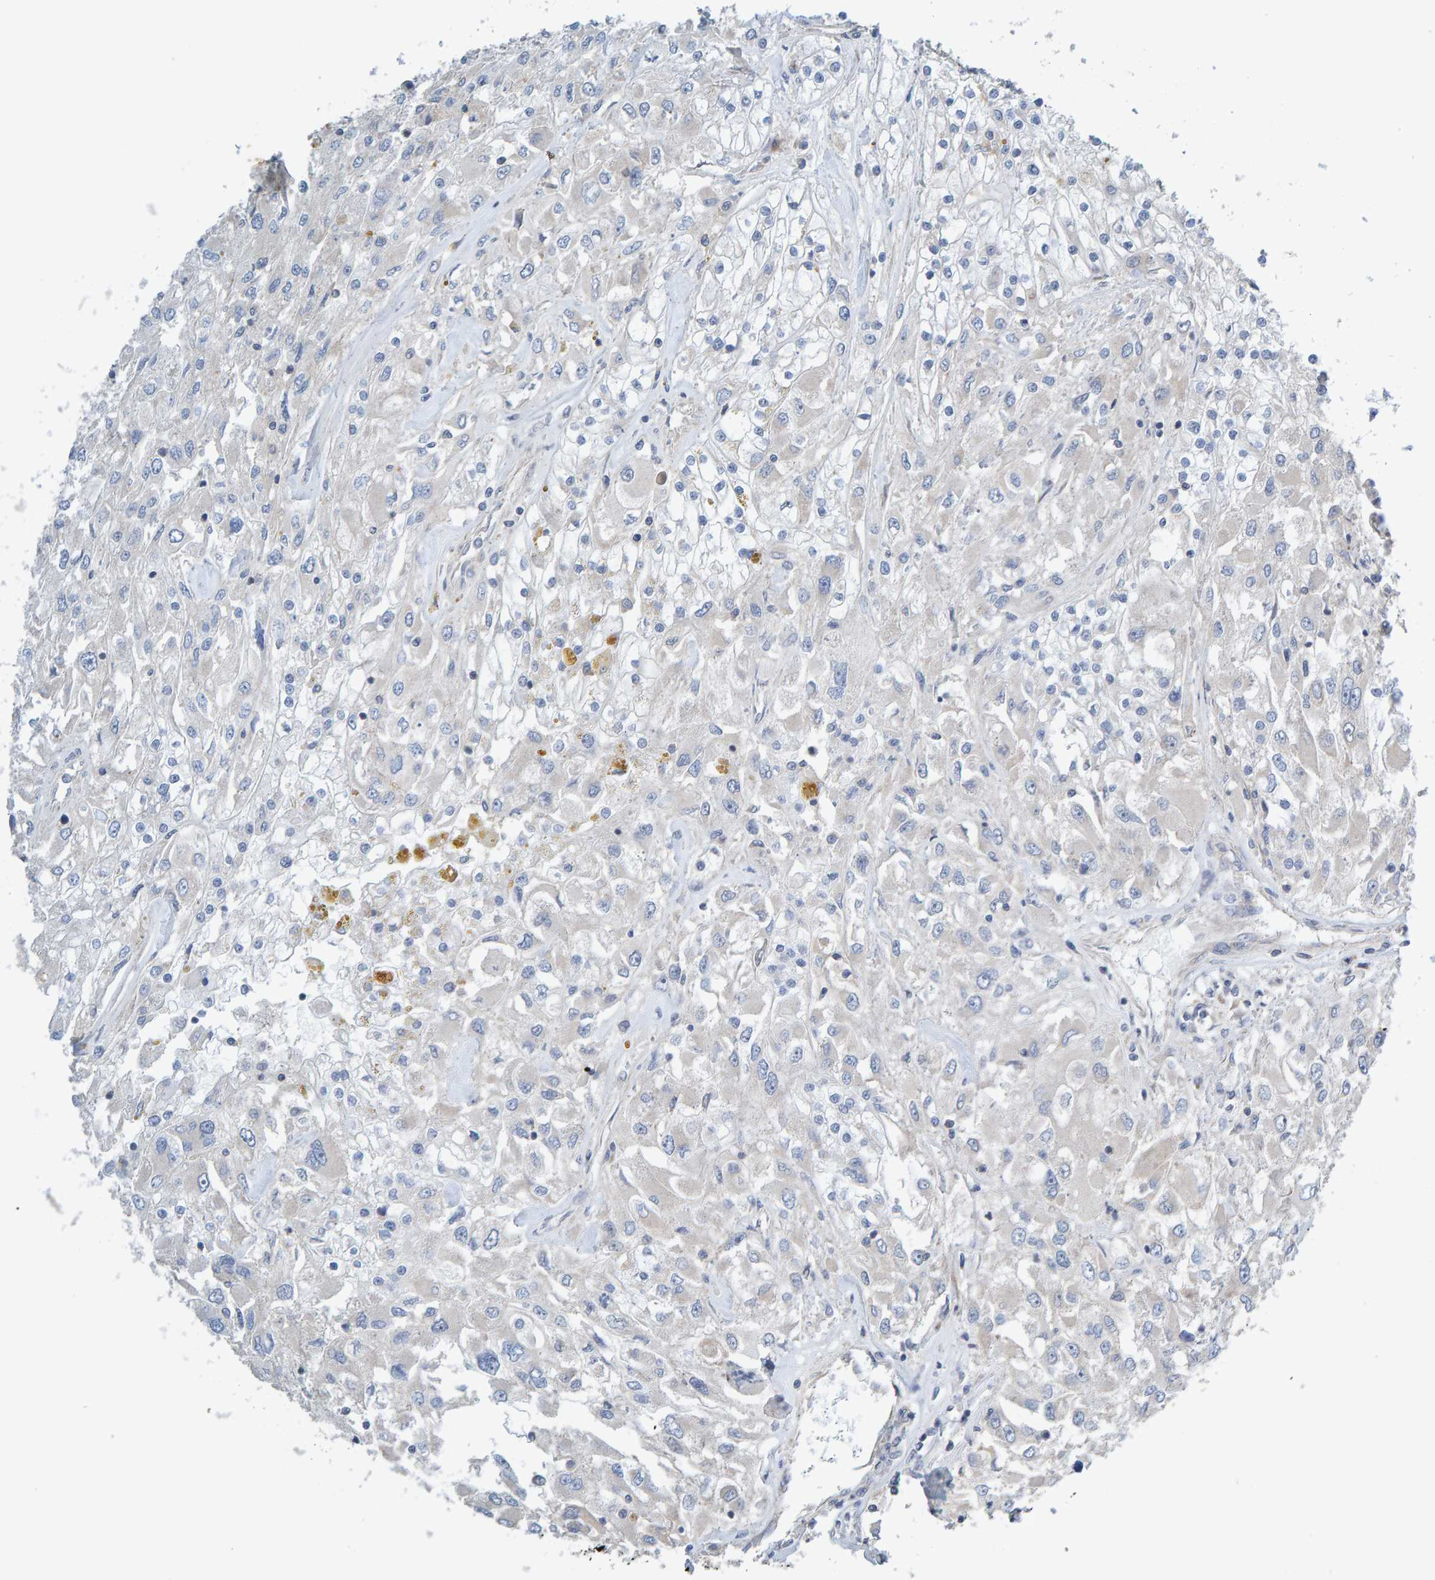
{"staining": {"intensity": "negative", "quantity": "none", "location": "none"}, "tissue": "renal cancer", "cell_type": "Tumor cells", "image_type": "cancer", "snomed": [{"axis": "morphology", "description": "Adenocarcinoma, NOS"}, {"axis": "topography", "description": "Kidney"}], "caption": "Immunohistochemistry photomicrograph of neoplastic tissue: renal cancer stained with DAB (3,3'-diaminobenzidine) demonstrates no significant protein positivity in tumor cells.", "gene": "CCM2", "patient": {"sex": "female", "age": 52}}